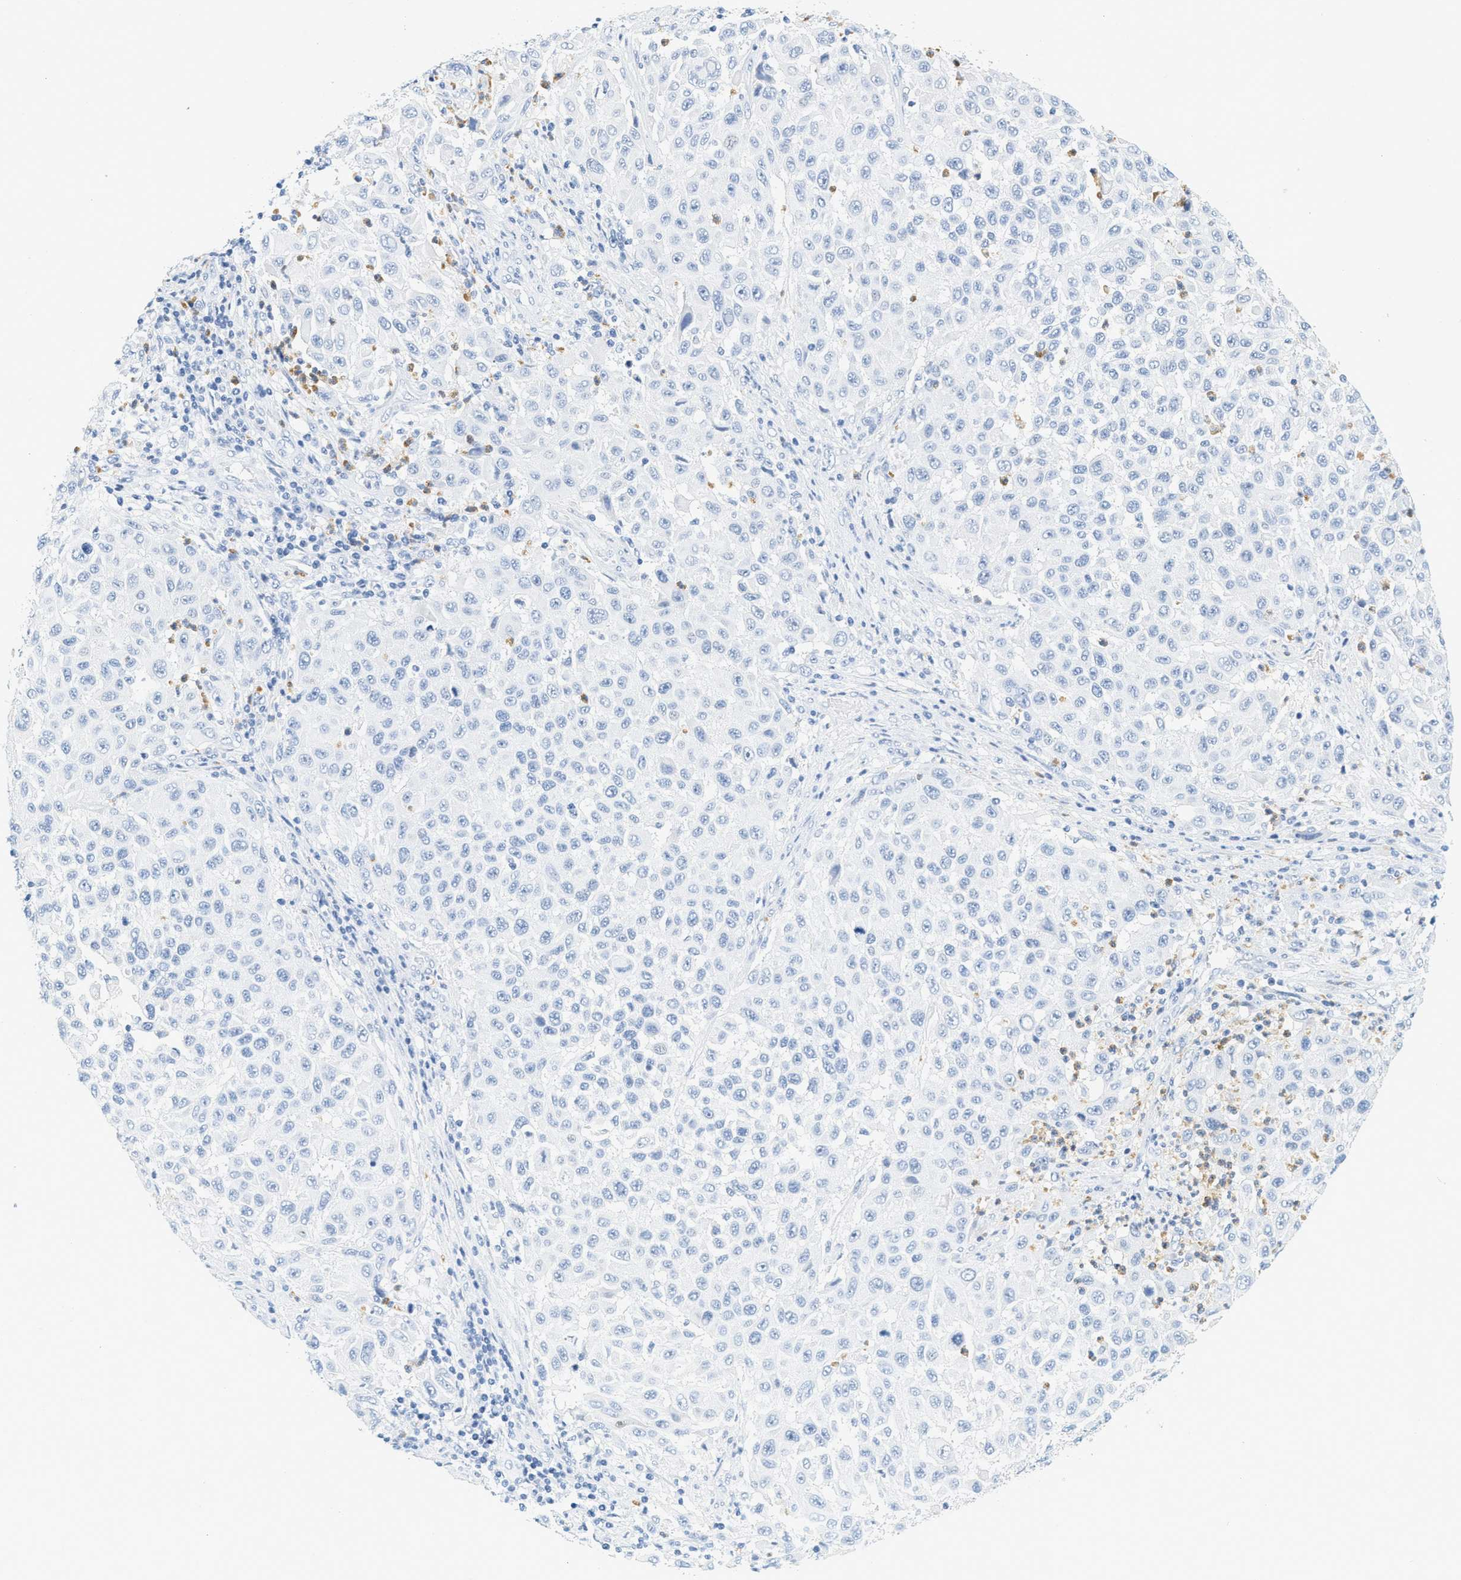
{"staining": {"intensity": "negative", "quantity": "none", "location": "none"}, "tissue": "melanoma", "cell_type": "Tumor cells", "image_type": "cancer", "snomed": [{"axis": "morphology", "description": "Malignant melanoma, Metastatic site"}, {"axis": "topography", "description": "Lymph node"}], "caption": "Tumor cells are negative for protein expression in human malignant melanoma (metastatic site).", "gene": "LCN2", "patient": {"sex": "male", "age": 61}}